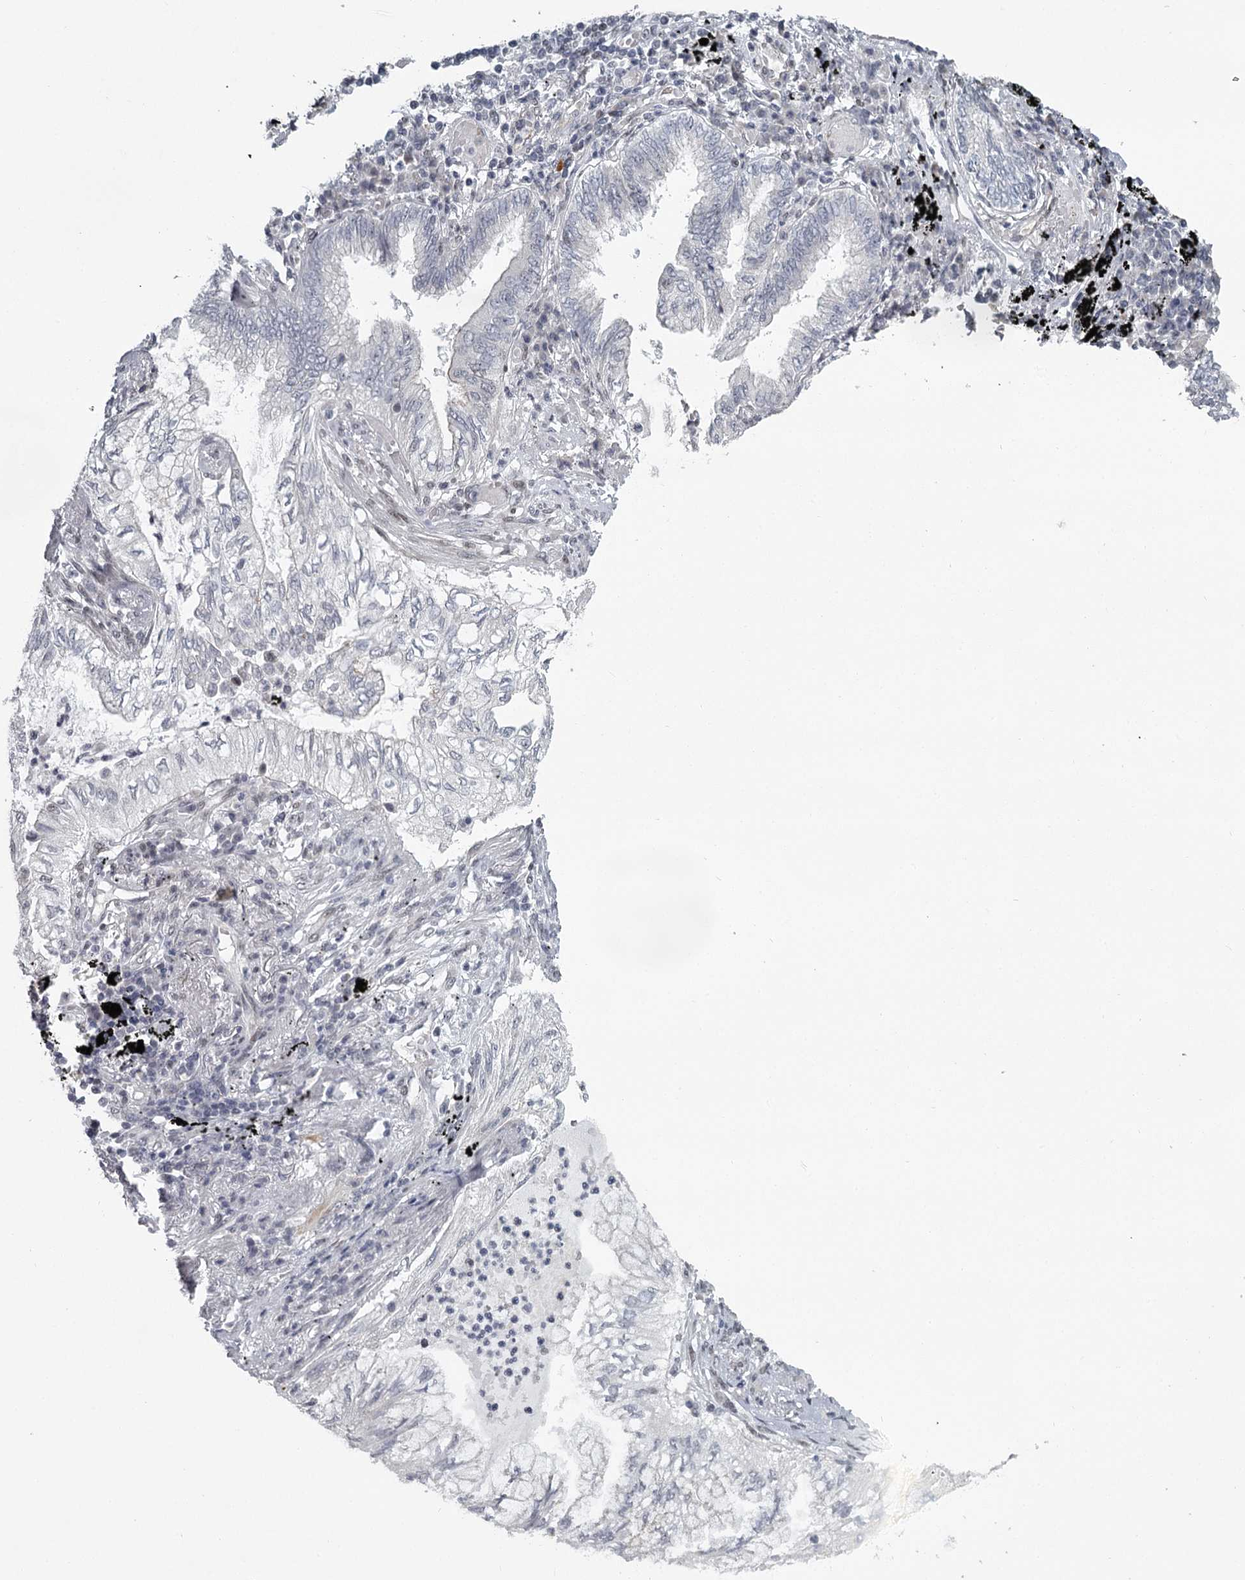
{"staining": {"intensity": "negative", "quantity": "none", "location": "none"}, "tissue": "lung cancer", "cell_type": "Tumor cells", "image_type": "cancer", "snomed": [{"axis": "morphology", "description": "Adenocarcinoma, NOS"}, {"axis": "topography", "description": "Lung"}], "caption": "Immunohistochemistry (IHC) of lung adenocarcinoma demonstrates no positivity in tumor cells.", "gene": "FAM13C", "patient": {"sex": "female", "age": 70}}